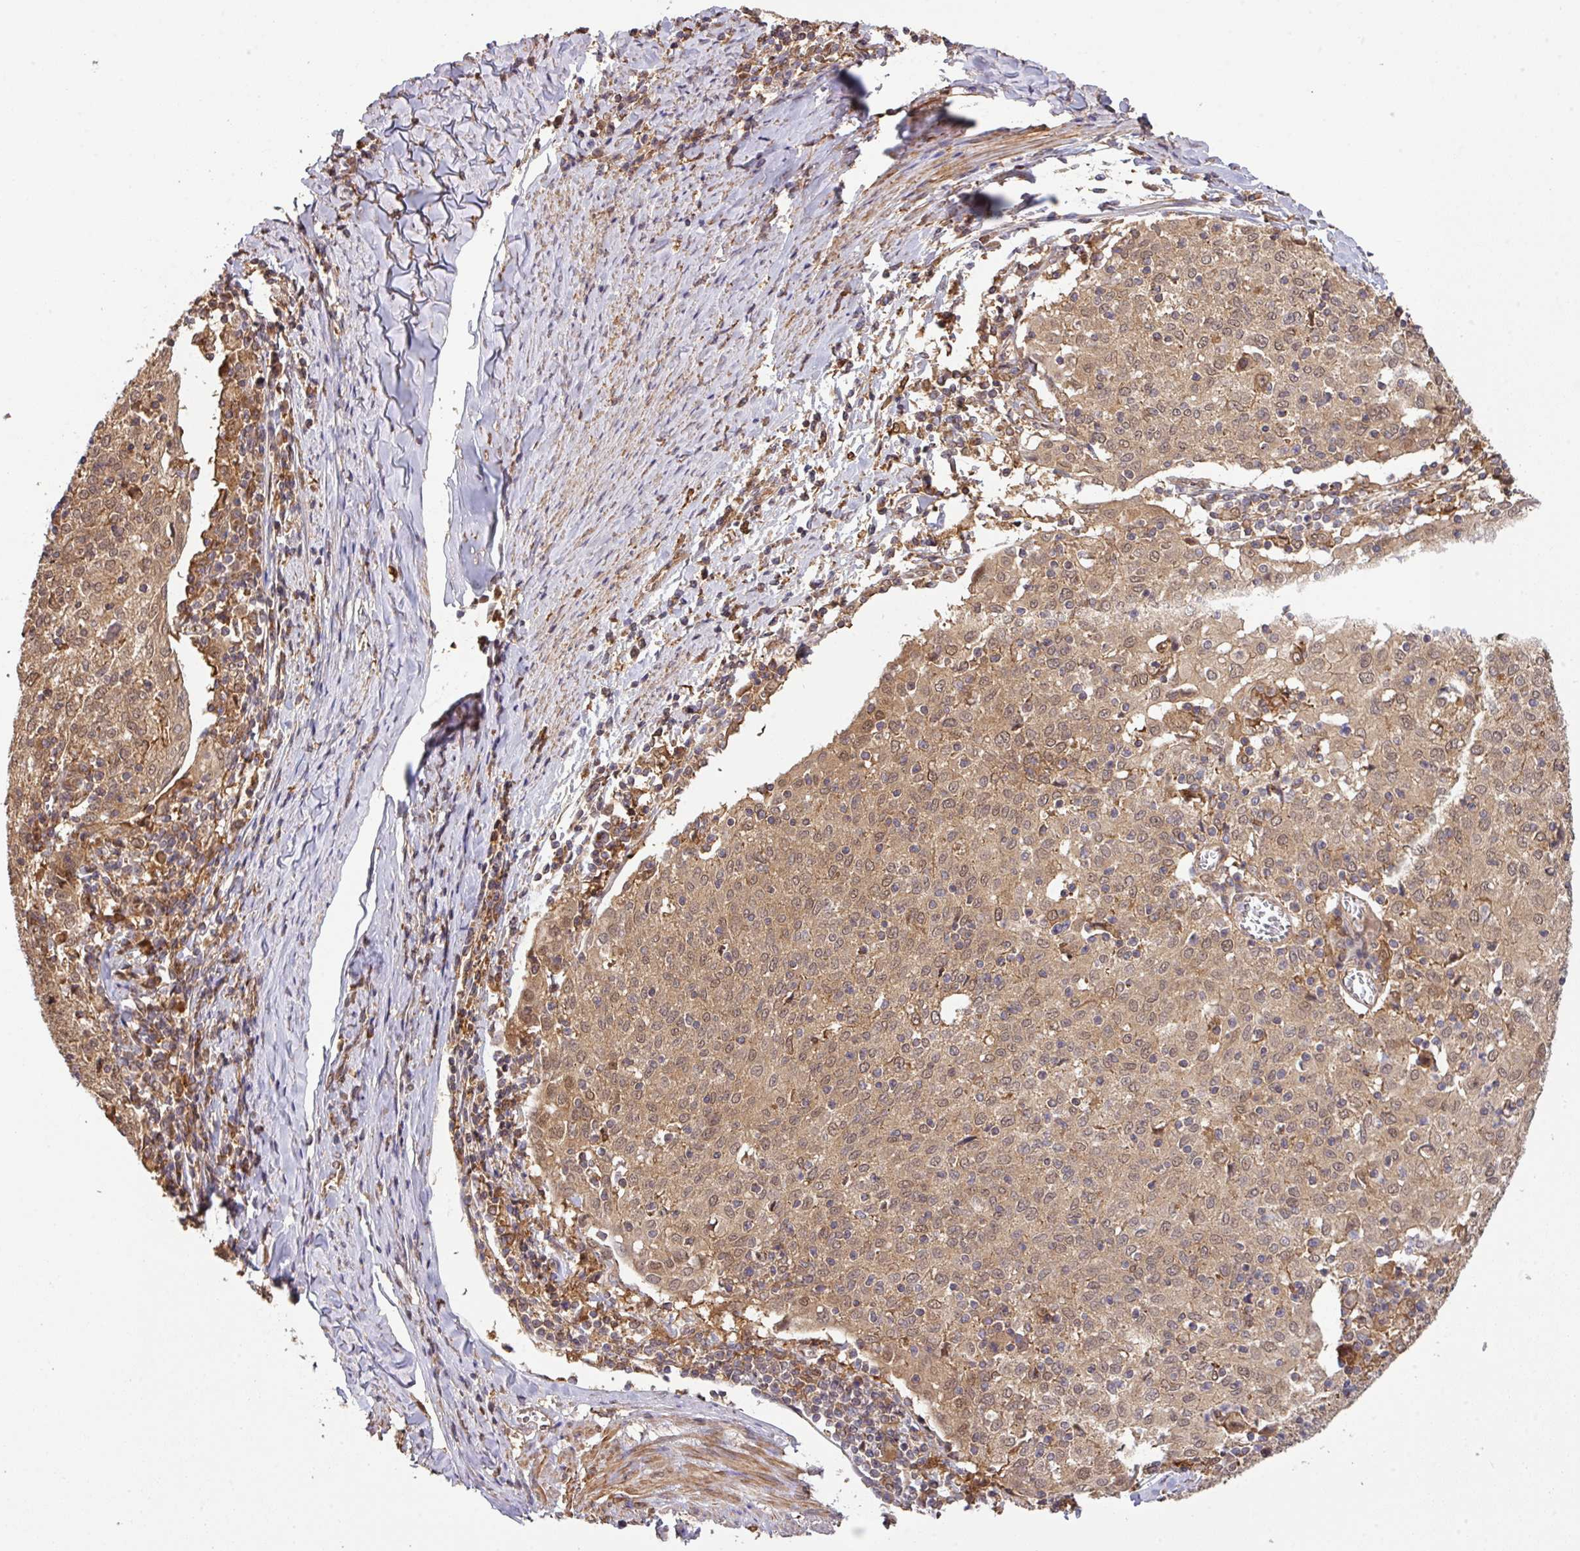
{"staining": {"intensity": "moderate", "quantity": ">75%", "location": "cytoplasmic/membranous,nuclear"}, "tissue": "cervical cancer", "cell_type": "Tumor cells", "image_type": "cancer", "snomed": [{"axis": "morphology", "description": "Squamous cell carcinoma, NOS"}, {"axis": "topography", "description": "Cervix"}], "caption": "Immunohistochemistry (IHC) staining of cervical squamous cell carcinoma, which displays medium levels of moderate cytoplasmic/membranous and nuclear staining in approximately >75% of tumor cells indicating moderate cytoplasmic/membranous and nuclear protein staining. The staining was performed using DAB (brown) for protein detection and nuclei were counterstained in hematoxylin (blue).", "gene": "ARPIN", "patient": {"sex": "female", "age": 52}}